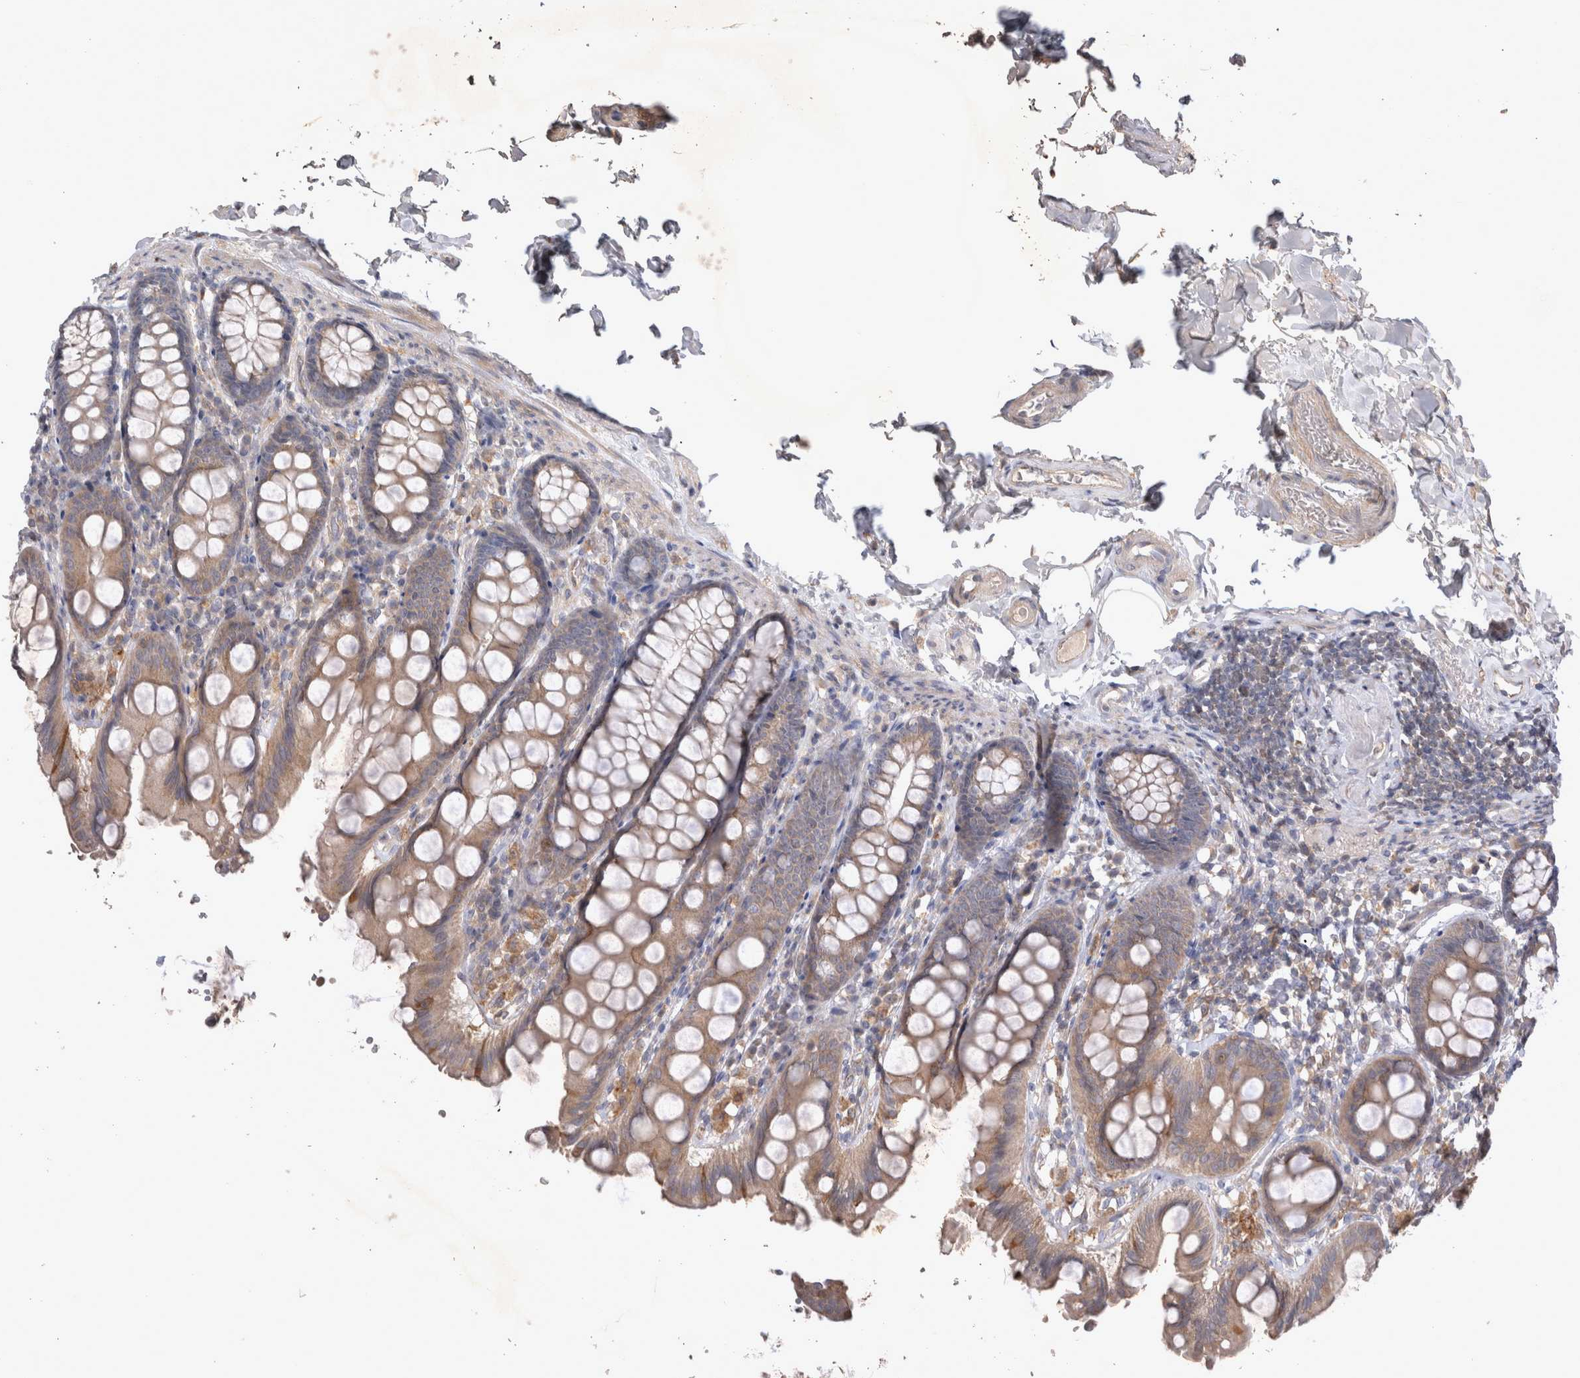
{"staining": {"intensity": "weak", "quantity": ">75%", "location": "cytoplasmic/membranous"}, "tissue": "colon", "cell_type": "Endothelial cells", "image_type": "normal", "snomed": [{"axis": "morphology", "description": "Normal tissue, NOS"}, {"axis": "topography", "description": "Colon"}, {"axis": "topography", "description": "Peripheral nerve tissue"}], "caption": "Protein expression analysis of benign human colon reveals weak cytoplasmic/membranous positivity in approximately >75% of endothelial cells.", "gene": "SRD5A3", "patient": {"sex": "female", "age": 61}}